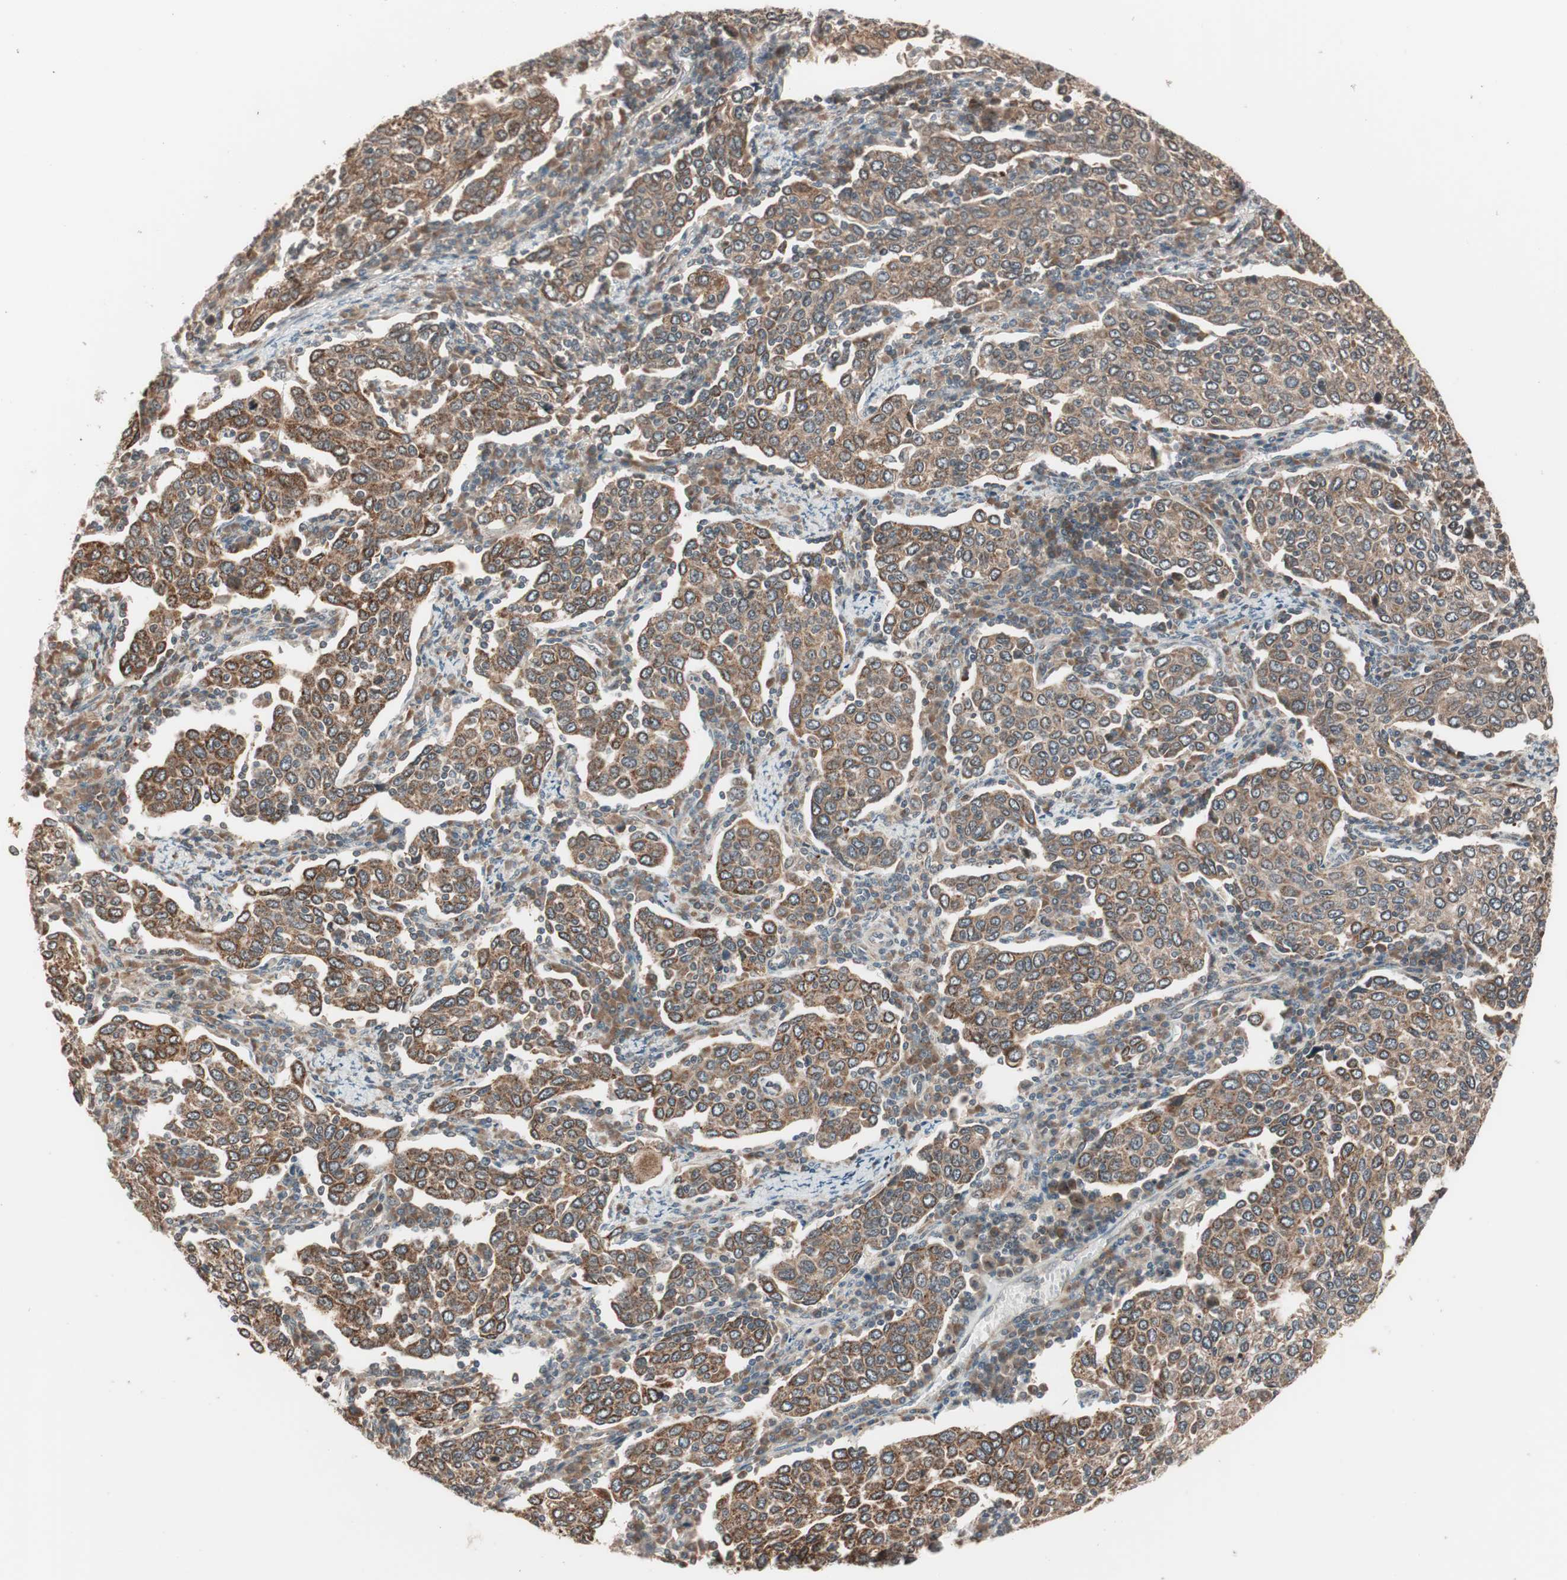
{"staining": {"intensity": "moderate", "quantity": ">75%", "location": "cytoplasmic/membranous"}, "tissue": "cervical cancer", "cell_type": "Tumor cells", "image_type": "cancer", "snomed": [{"axis": "morphology", "description": "Squamous cell carcinoma, NOS"}, {"axis": "topography", "description": "Cervix"}], "caption": "DAB (3,3'-diaminobenzidine) immunohistochemical staining of squamous cell carcinoma (cervical) exhibits moderate cytoplasmic/membranous protein positivity in approximately >75% of tumor cells.", "gene": "FBXO5", "patient": {"sex": "female", "age": 40}}